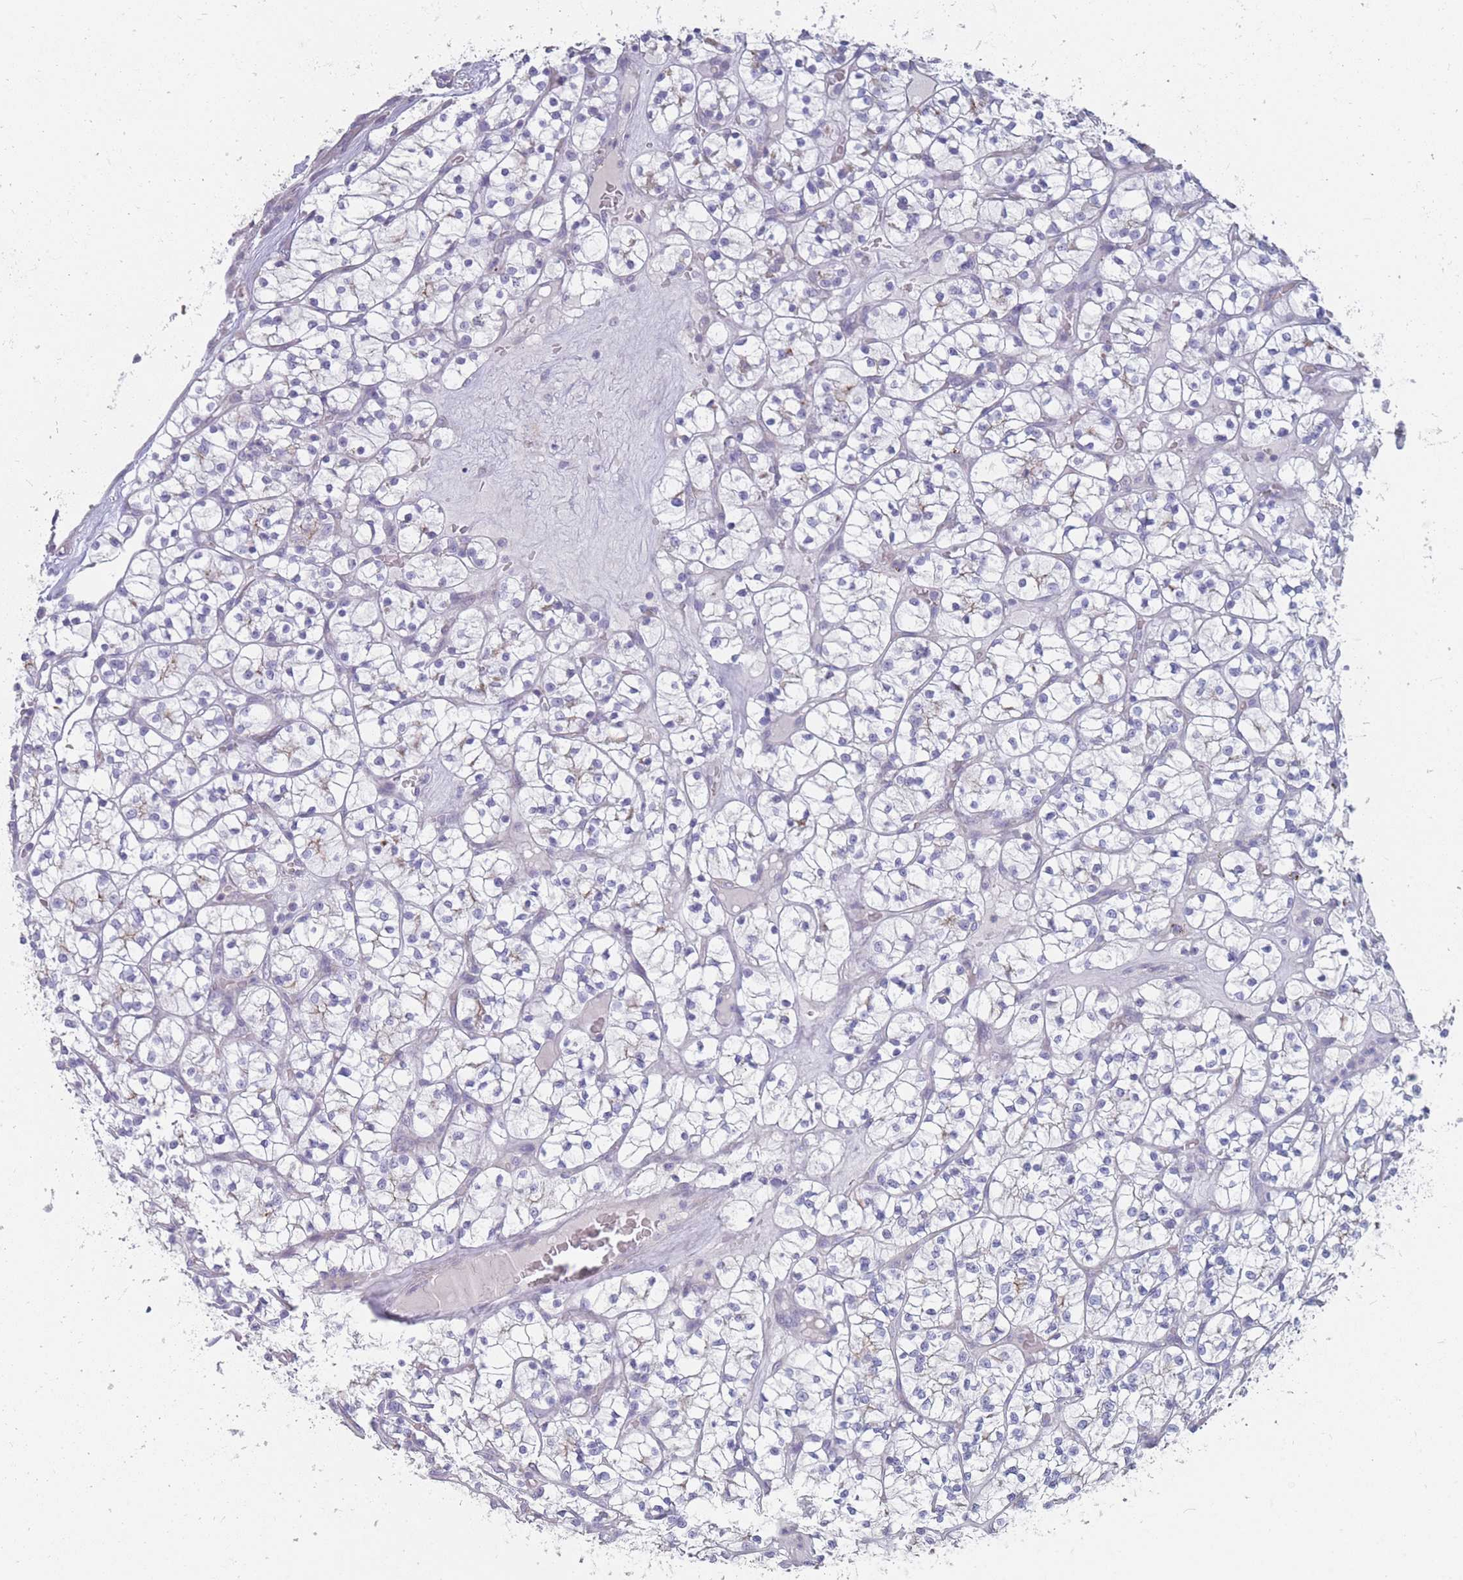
{"staining": {"intensity": "negative", "quantity": "none", "location": "none"}, "tissue": "renal cancer", "cell_type": "Tumor cells", "image_type": "cancer", "snomed": [{"axis": "morphology", "description": "Adenocarcinoma, NOS"}, {"axis": "topography", "description": "Kidney"}], "caption": "Protein analysis of renal adenocarcinoma displays no significant staining in tumor cells. (Brightfield microscopy of DAB immunohistochemistry (IHC) at high magnification).", "gene": "PIGU", "patient": {"sex": "female", "age": 64}}